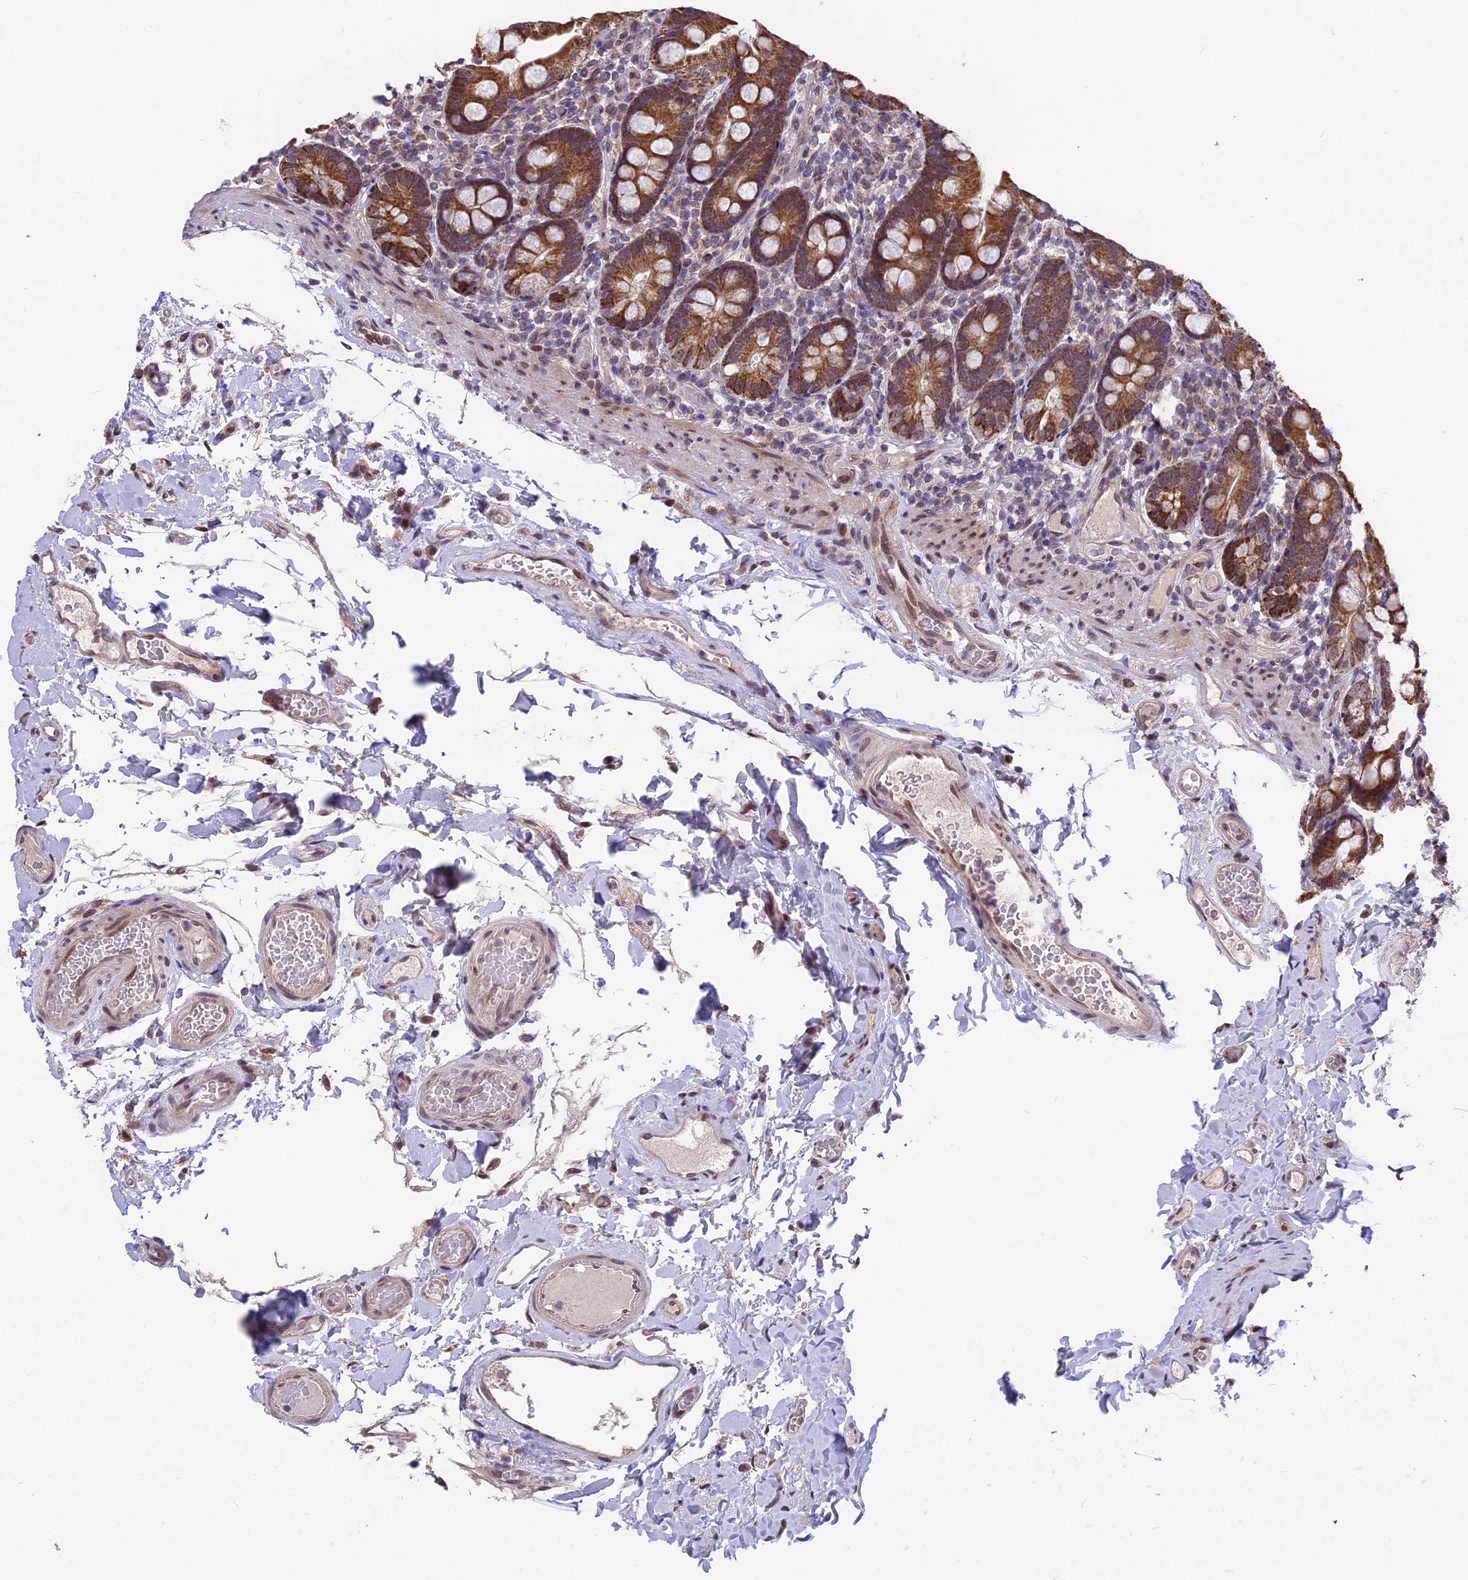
{"staining": {"intensity": "strong", "quantity": ">75%", "location": "cytoplasmic/membranous"}, "tissue": "duodenum", "cell_type": "Glandular cells", "image_type": "normal", "snomed": [{"axis": "morphology", "description": "Normal tissue, NOS"}, {"axis": "topography", "description": "Duodenum"}], "caption": "Immunohistochemical staining of unremarkable human duodenum exhibits high levels of strong cytoplasmic/membranous staining in about >75% of glandular cells.", "gene": "CYP2R1", "patient": {"sex": "female", "age": 67}}